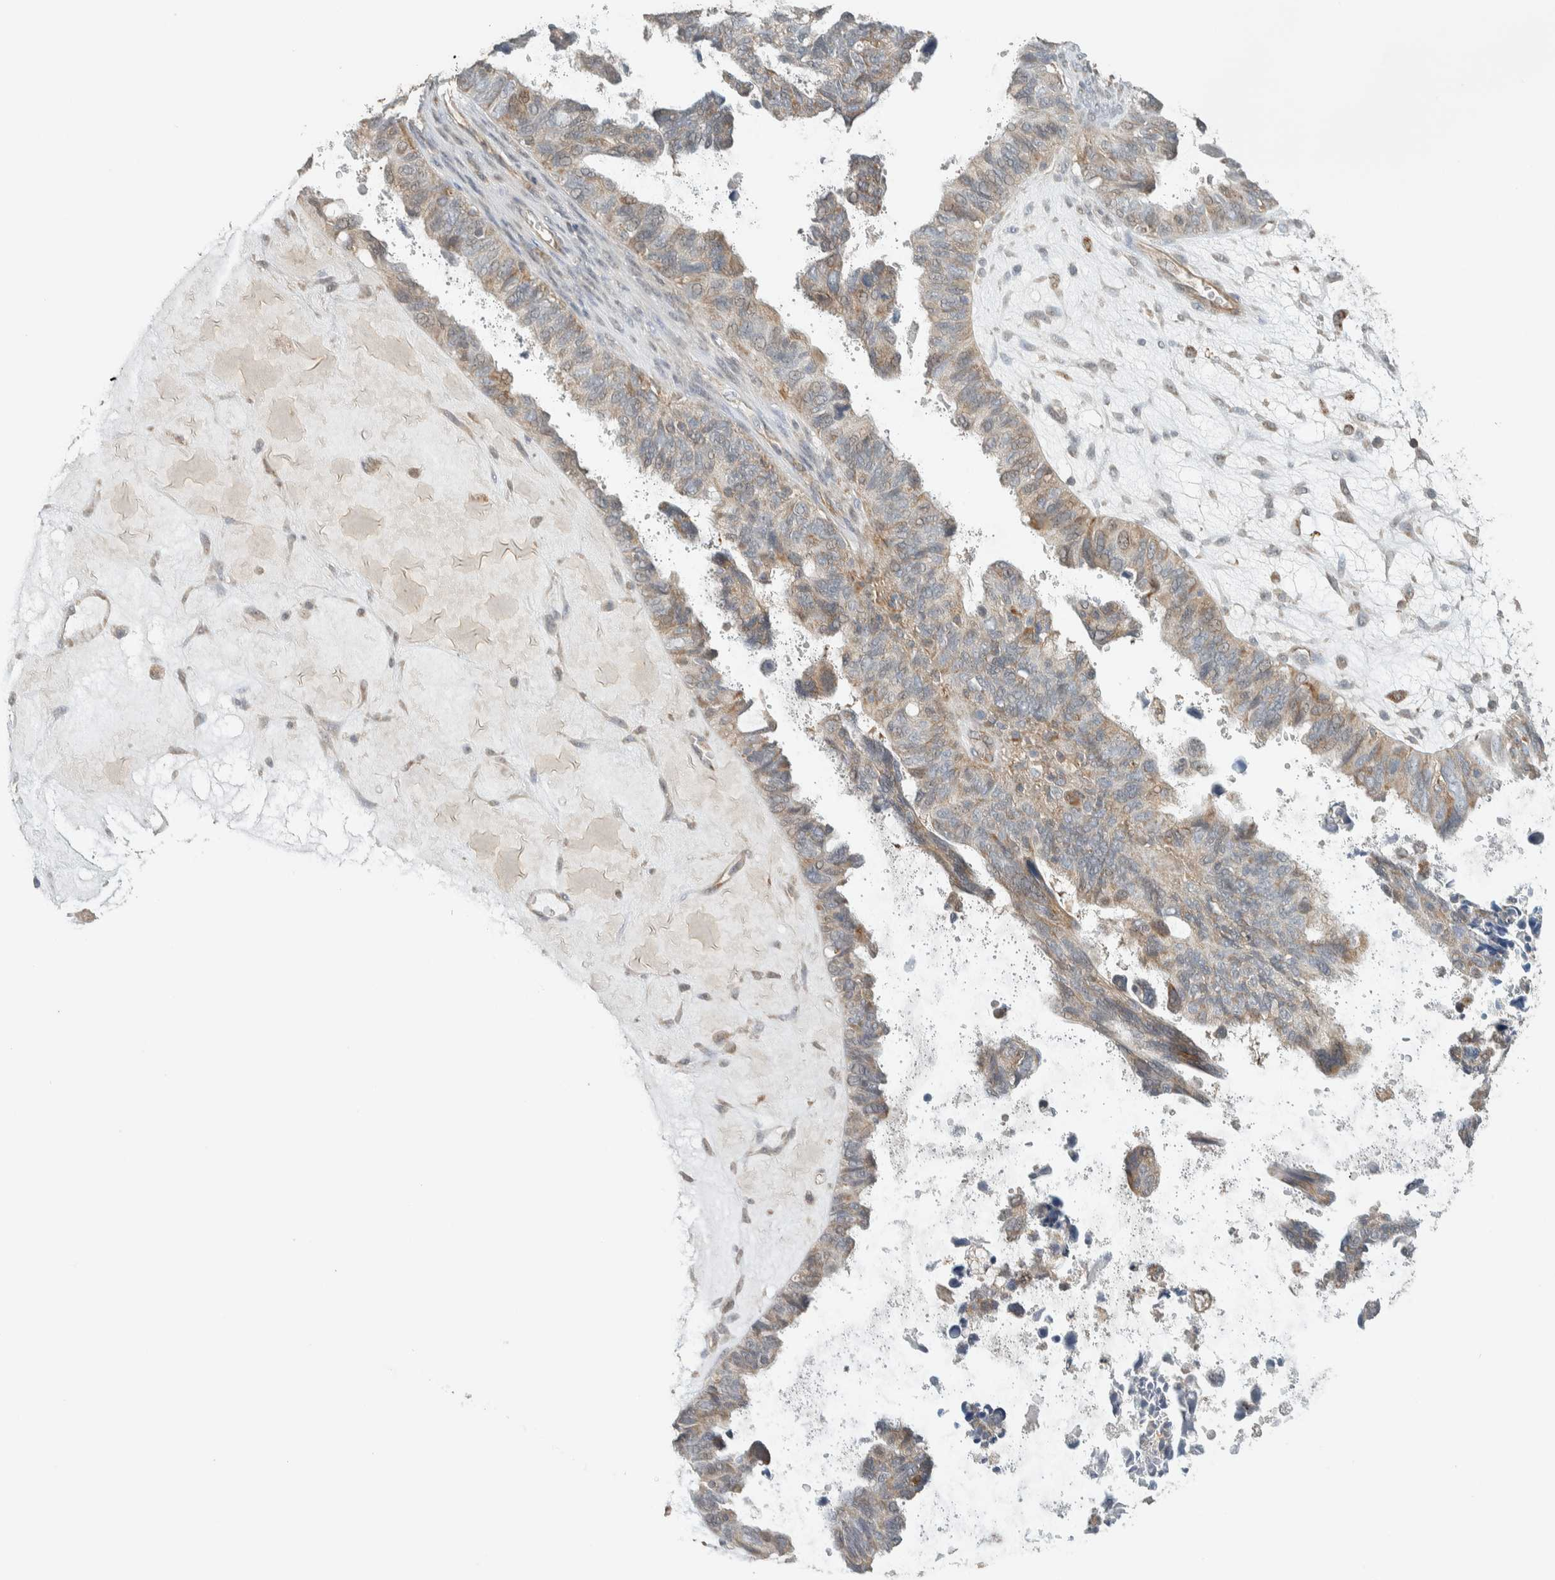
{"staining": {"intensity": "weak", "quantity": "25%-75%", "location": "cytoplasmic/membranous"}, "tissue": "ovarian cancer", "cell_type": "Tumor cells", "image_type": "cancer", "snomed": [{"axis": "morphology", "description": "Cystadenocarcinoma, serous, NOS"}, {"axis": "topography", "description": "Ovary"}], "caption": "Weak cytoplasmic/membranous protein expression is identified in approximately 25%-75% of tumor cells in ovarian cancer (serous cystadenocarcinoma).", "gene": "PDE7B", "patient": {"sex": "female", "age": 79}}